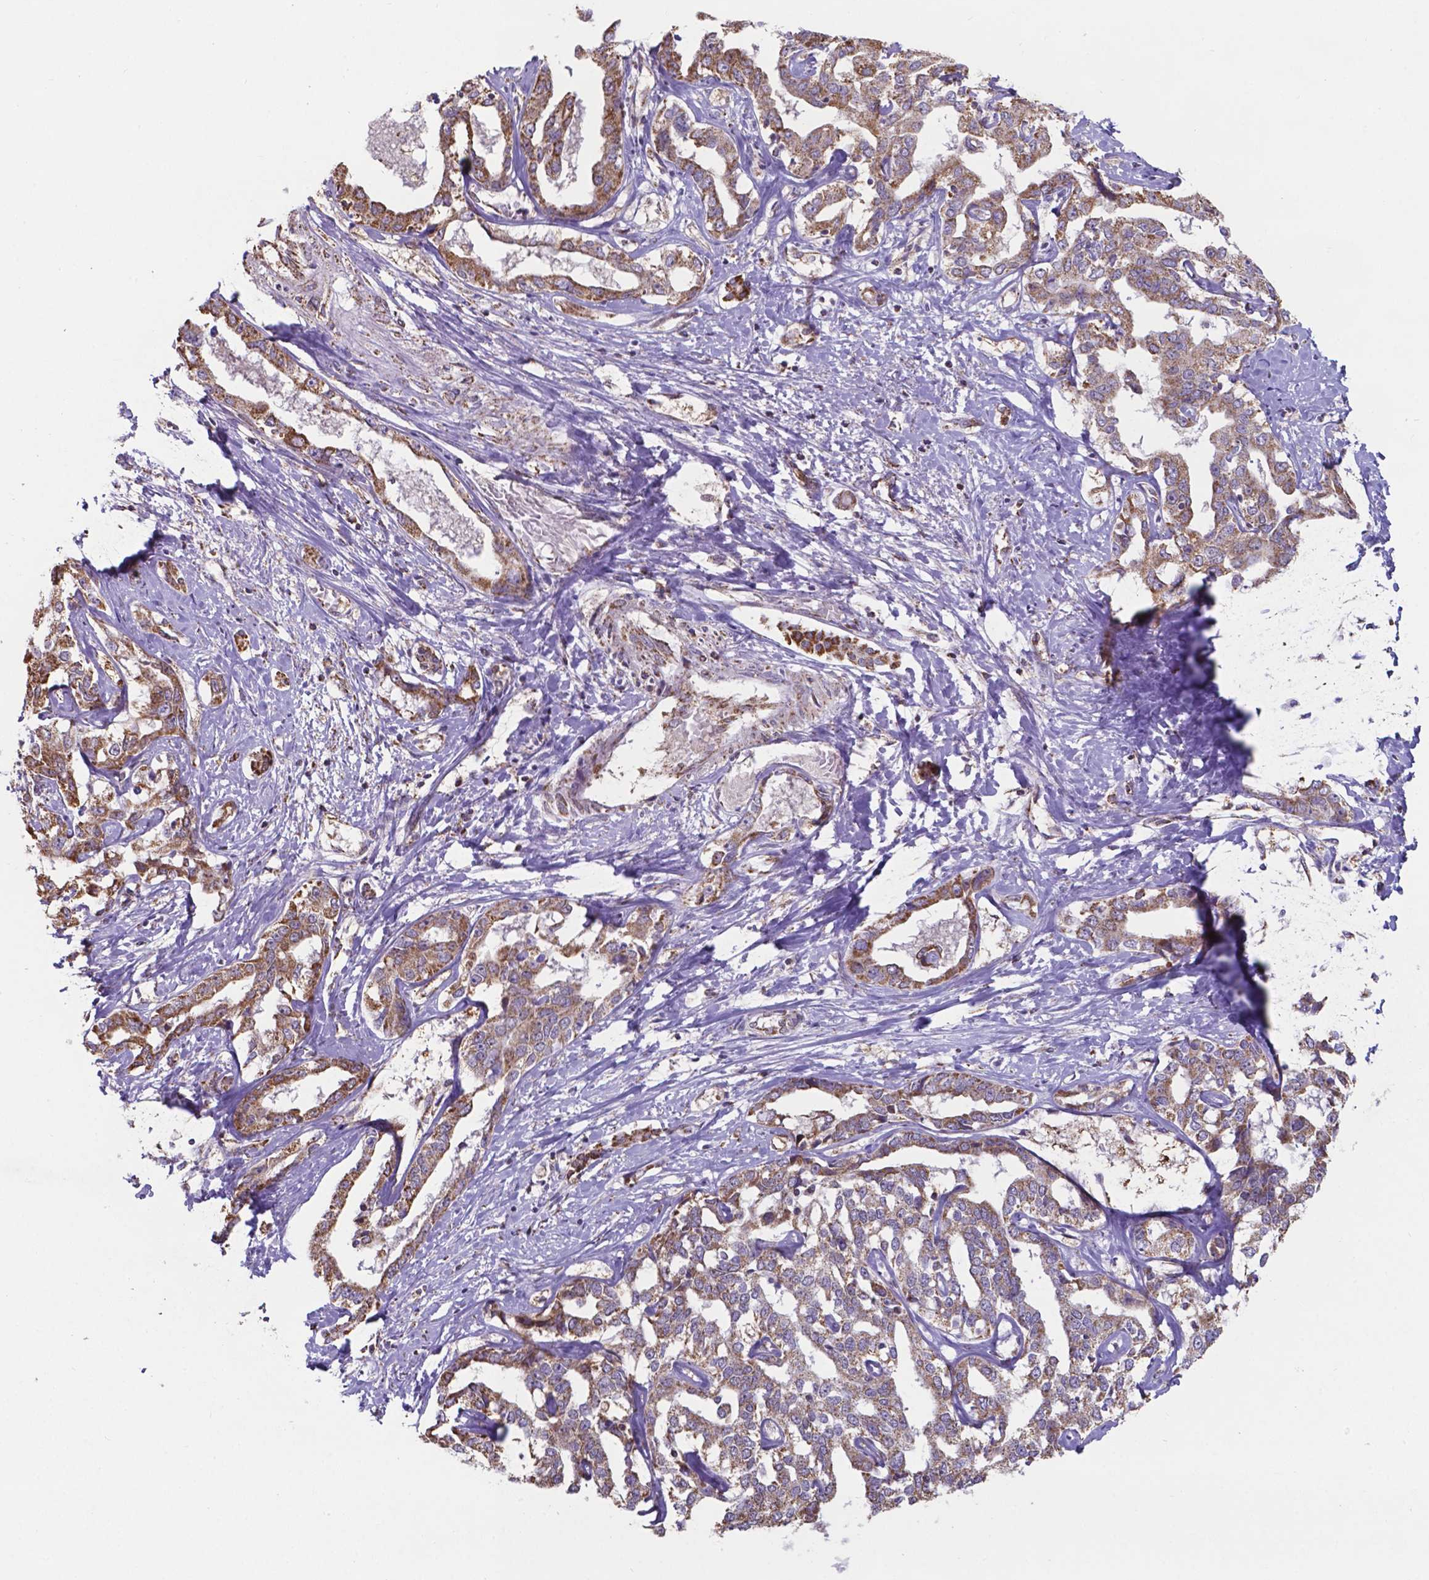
{"staining": {"intensity": "moderate", "quantity": ">75%", "location": "cytoplasmic/membranous"}, "tissue": "liver cancer", "cell_type": "Tumor cells", "image_type": "cancer", "snomed": [{"axis": "morphology", "description": "Cholangiocarcinoma"}, {"axis": "topography", "description": "Liver"}], "caption": "This histopathology image shows IHC staining of liver cancer (cholangiocarcinoma), with medium moderate cytoplasmic/membranous staining in approximately >75% of tumor cells.", "gene": "FAM114A1", "patient": {"sex": "male", "age": 59}}